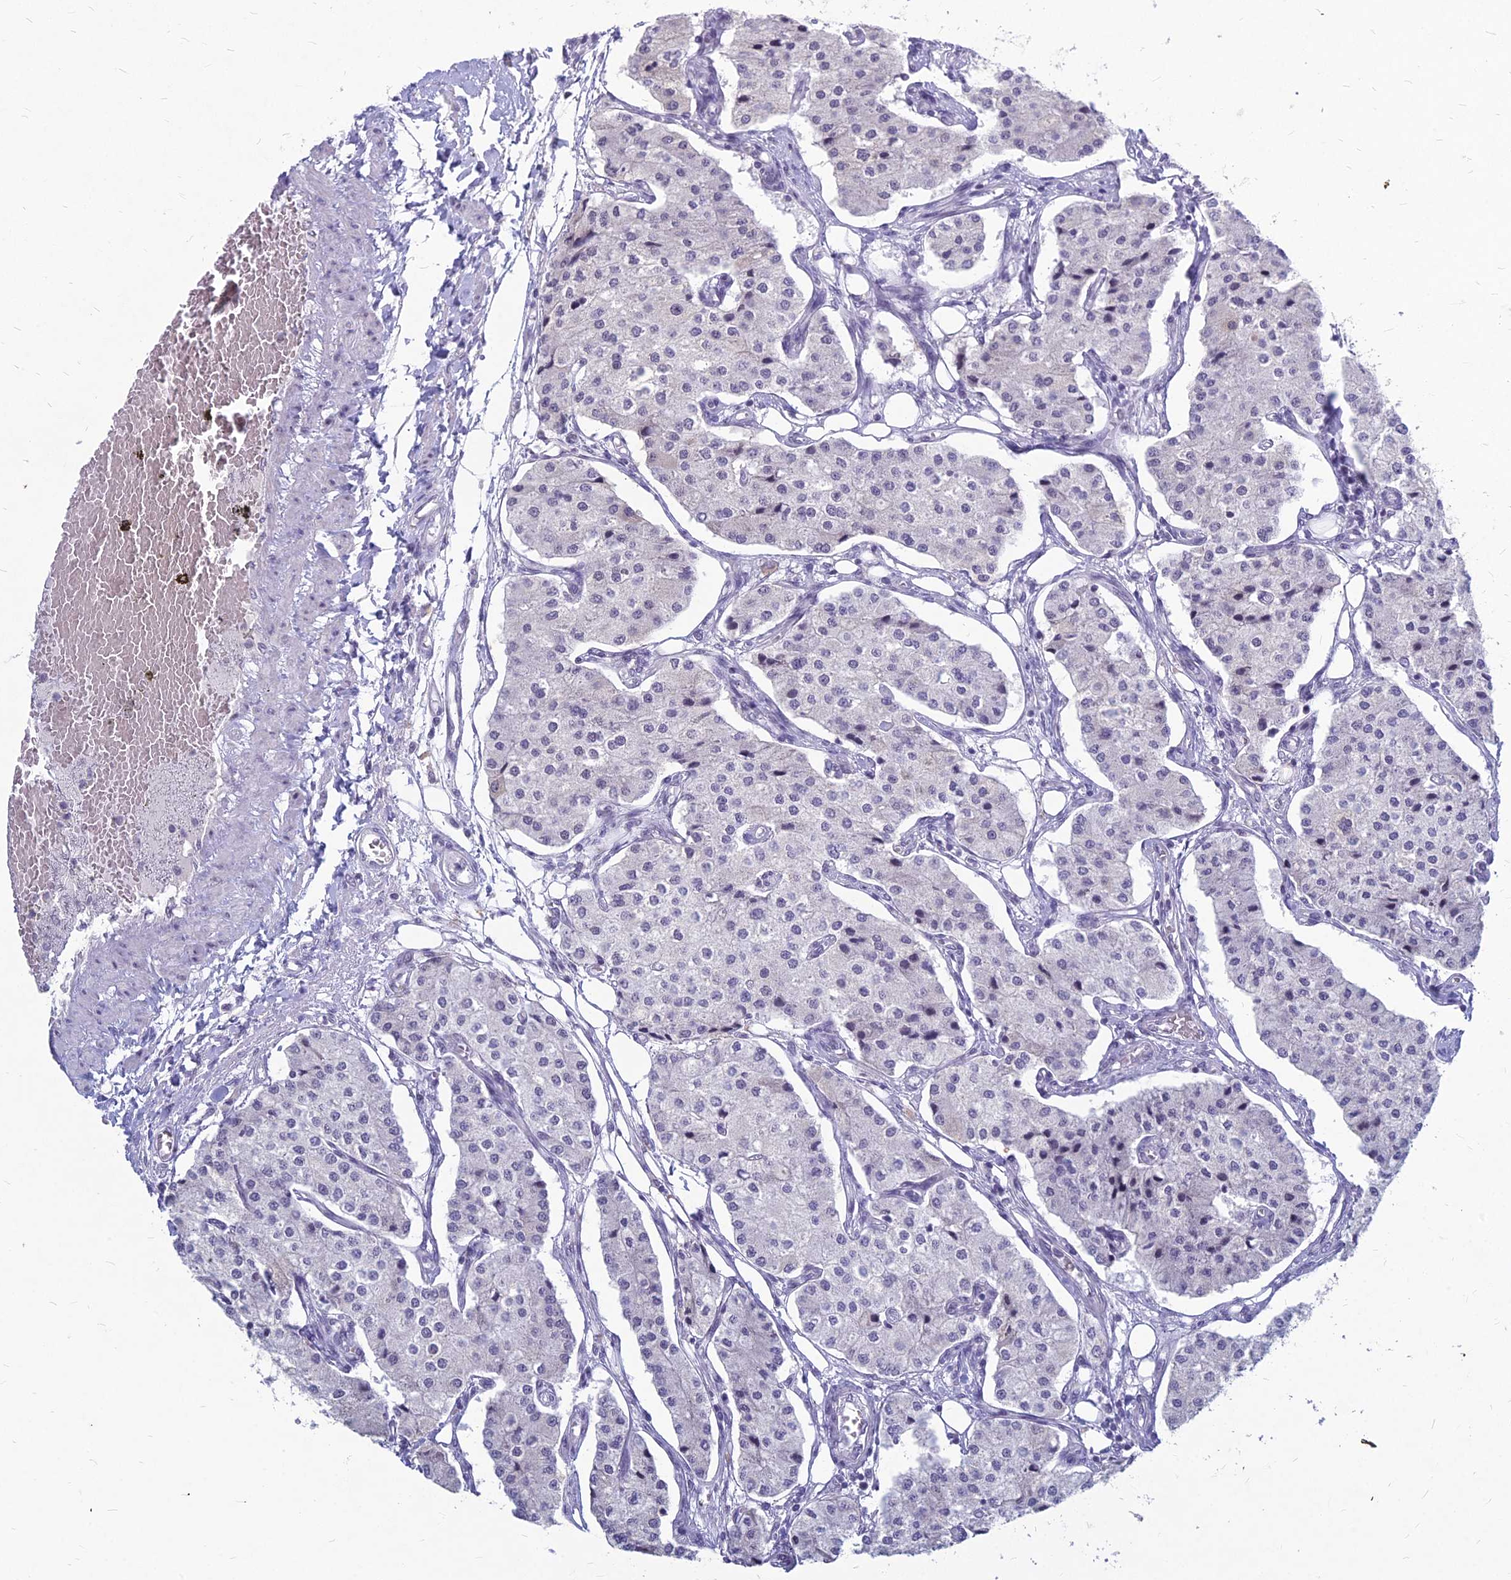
{"staining": {"intensity": "negative", "quantity": "none", "location": "none"}, "tissue": "carcinoid", "cell_type": "Tumor cells", "image_type": "cancer", "snomed": [{"axis": "morphology", "description": "Carcinoid, malignant, NOS"}, {"axis": "topography", "description": "Colon"}], "caption": "Immunohistochemistry (IHC) micrograph of human malignant carcinoid stained for a protein (brown), which demonstrates no staining in tumor cells.", "gene": "KAT7", "patient": {"sex": "female", "age": 52}}